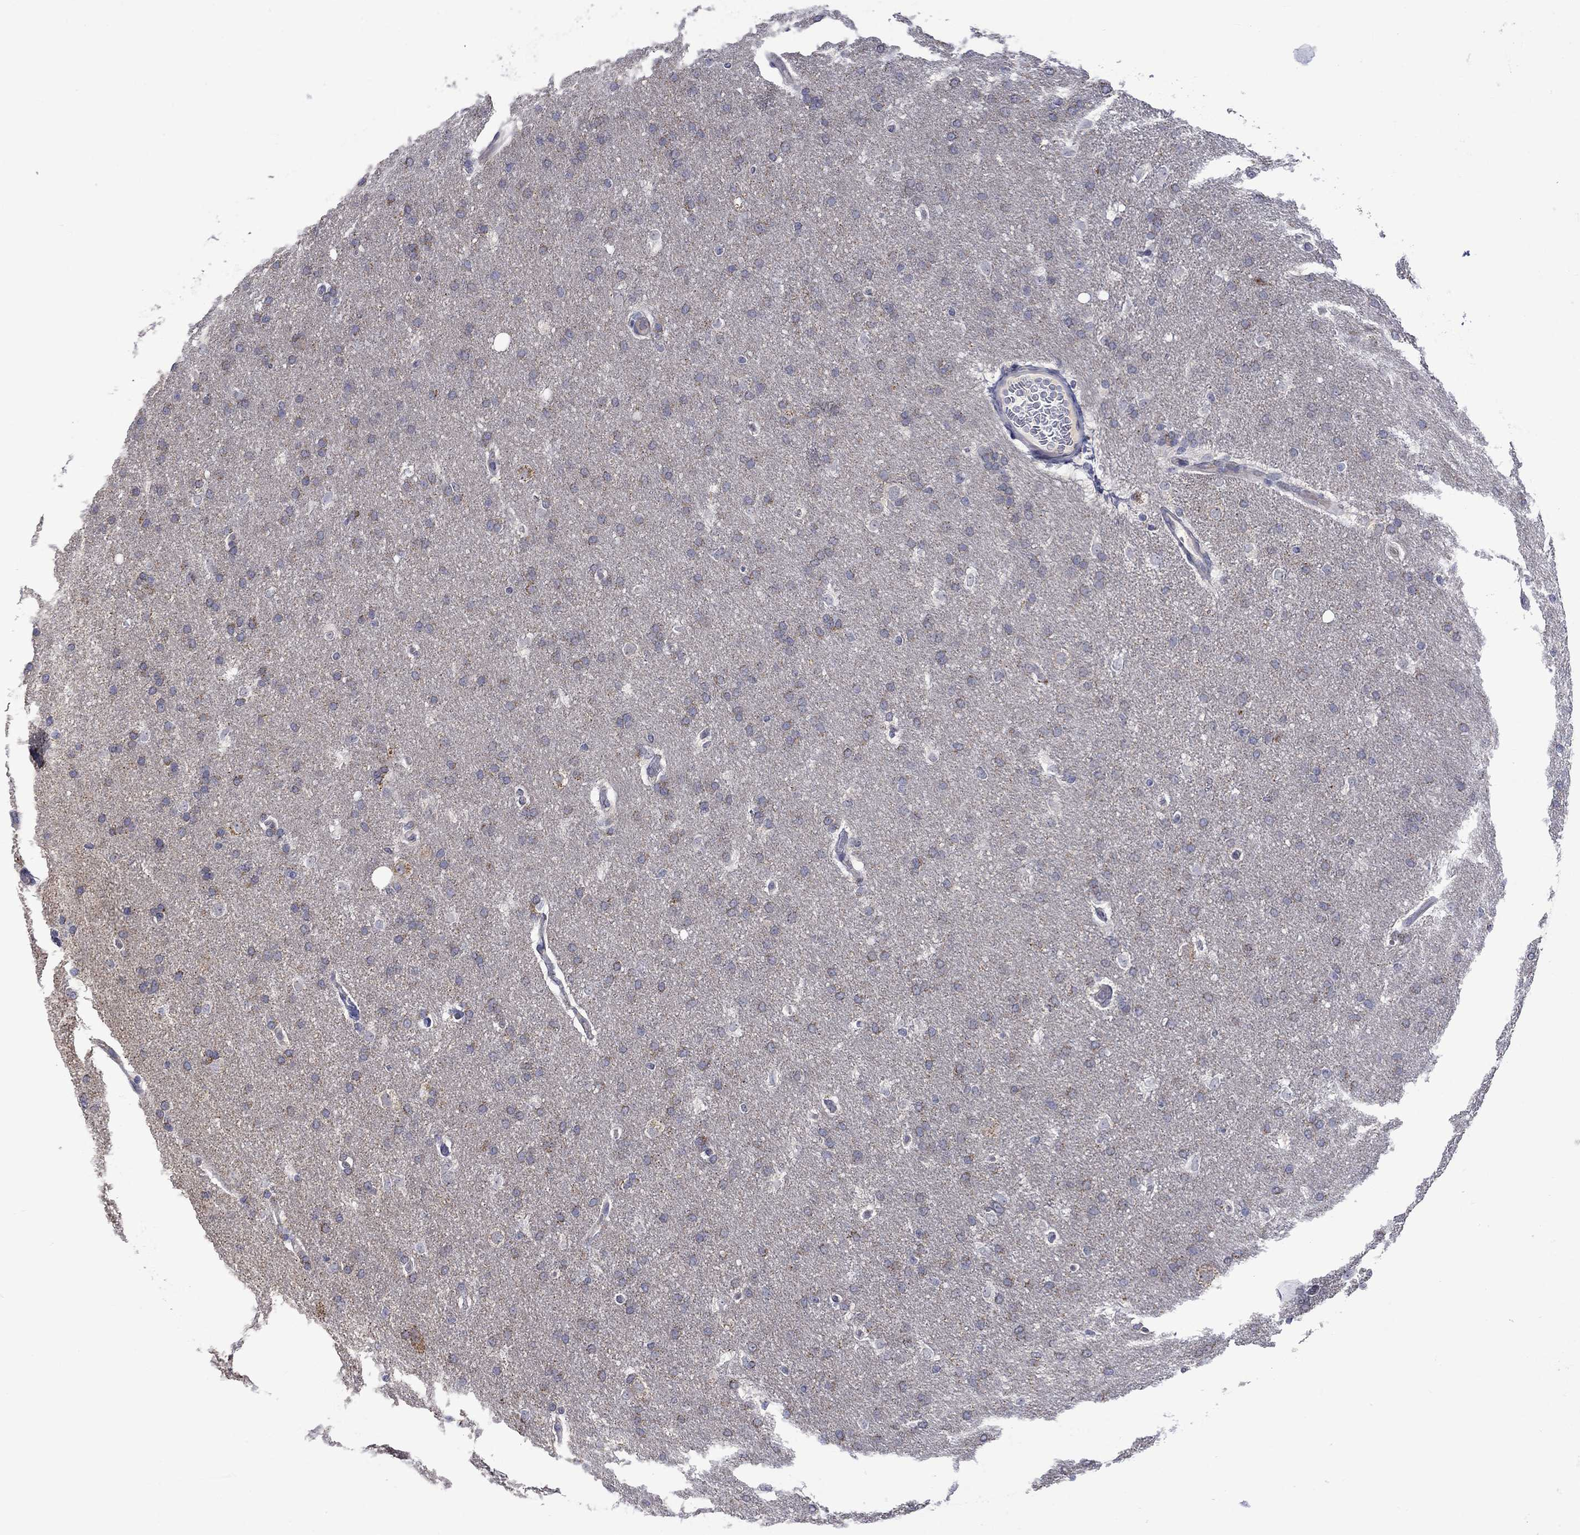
{"staining": {"intensity": "negative", "quantity": "none", "location": "none"}, "tissue": "glioma", "cell_type": "Tumor cells", "image_type": "cancer", "snomed": [{"axis": "morphology", "description": "Glioma, malignant, Low grade"}, {"axis": "topography", "description": "Brain"}], "caption": "DAB immunohistochemical staining of human low-grade glioma (malignant) demonstrates no significant positivity in tumor cells.", "gene": "KCNJ16", "patient": {"sex": "female", "age": 37}}